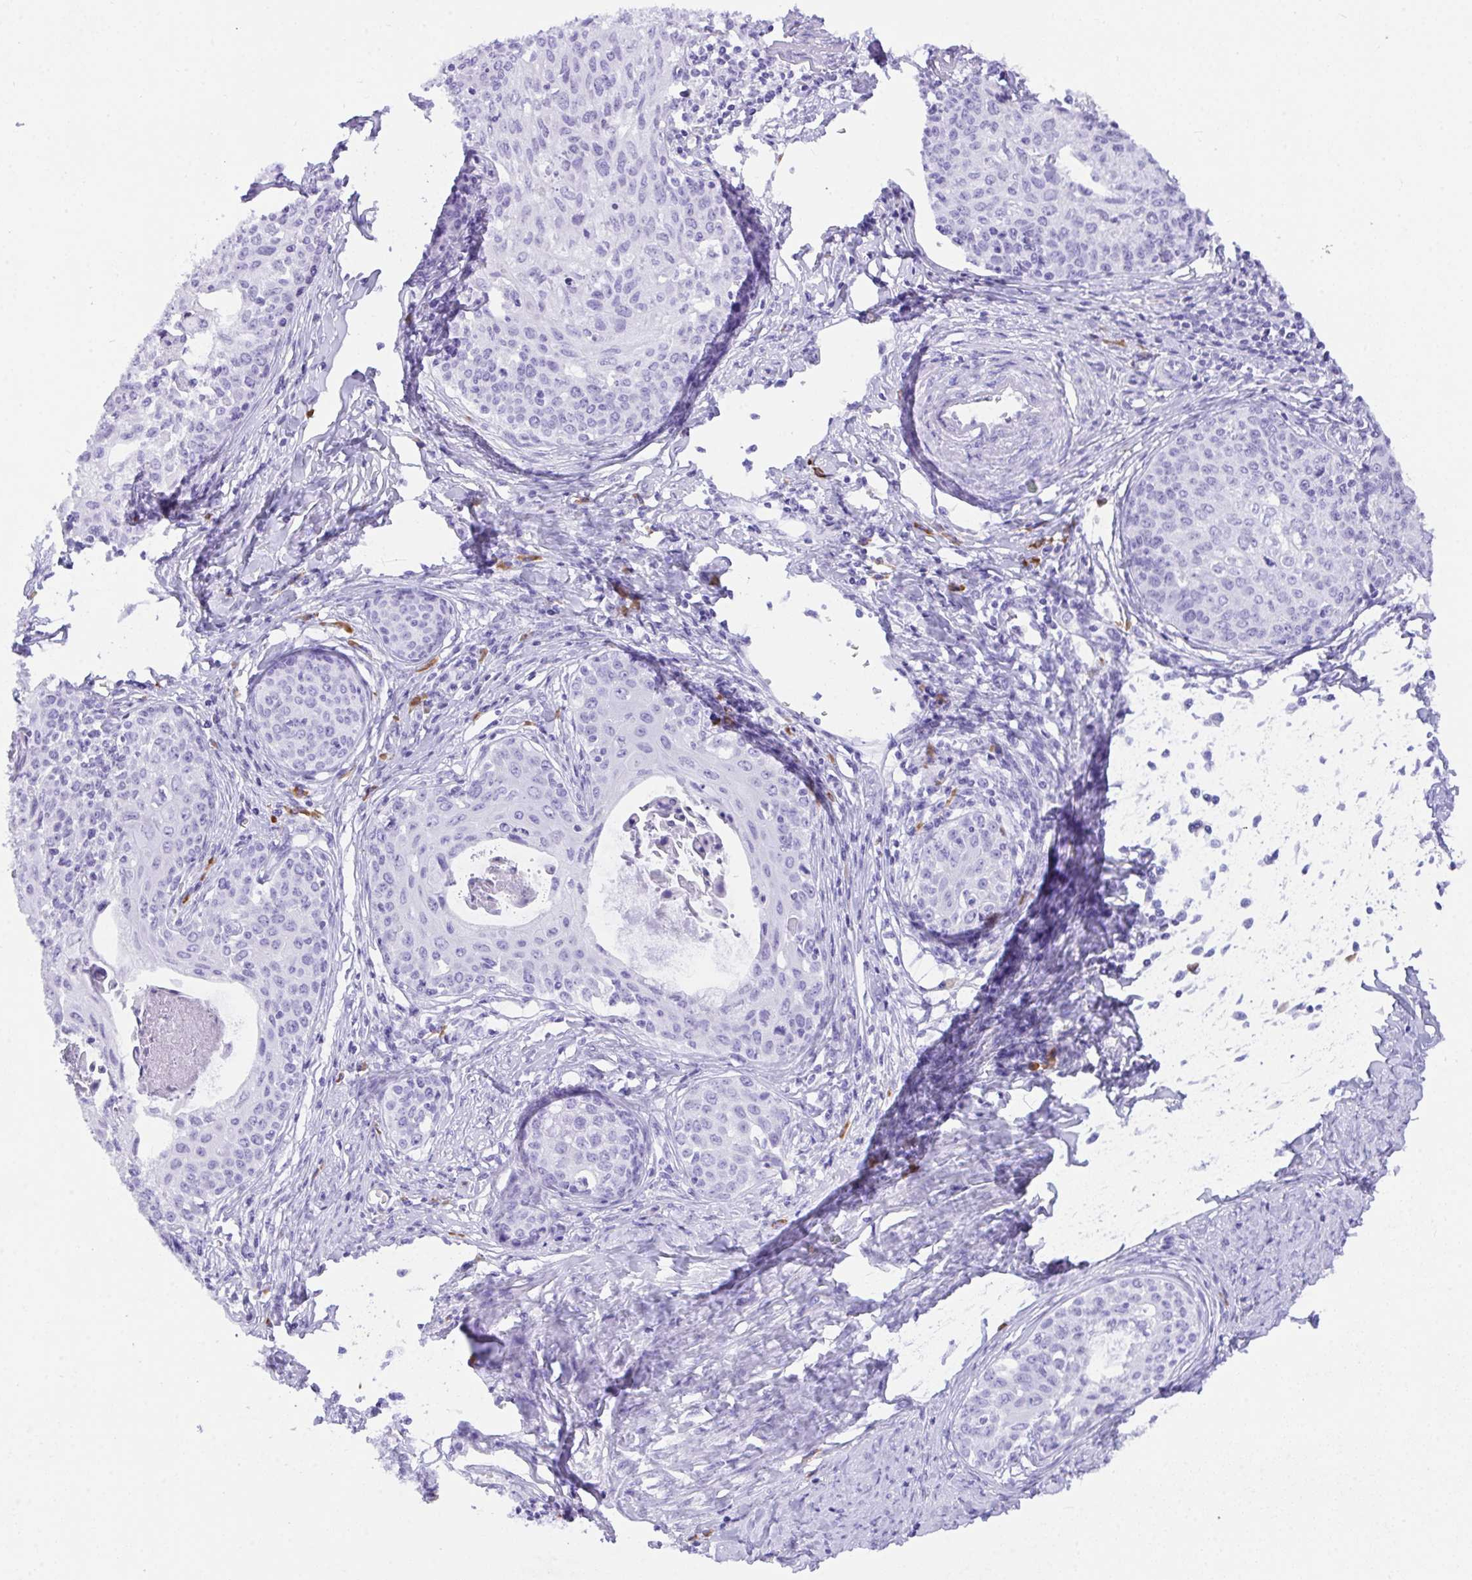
{"staining": {"intensity": "negative", "quantity": "none", "location": "none"}, "tissue": "cervical cancer", "cell_type": "Tumor cells", "image_type": "cancer", "snomed": [{"axis": "morphology", "description": "Squamous cell carcinoma, NOS"}, {"axis": "morphology", "description": "Adenocarcinoma, NOS"}, {"axis": "topography", "description": "Cervix"}], "caption": "This micrograph is of cervical cancer stained with immunohistochemistry to label a protein in brown with the nuclei are counter-stained blue. There is no expression in tumor cells.", "gene": "BEST4", "patient": {"sex": "female", "age": 52}}